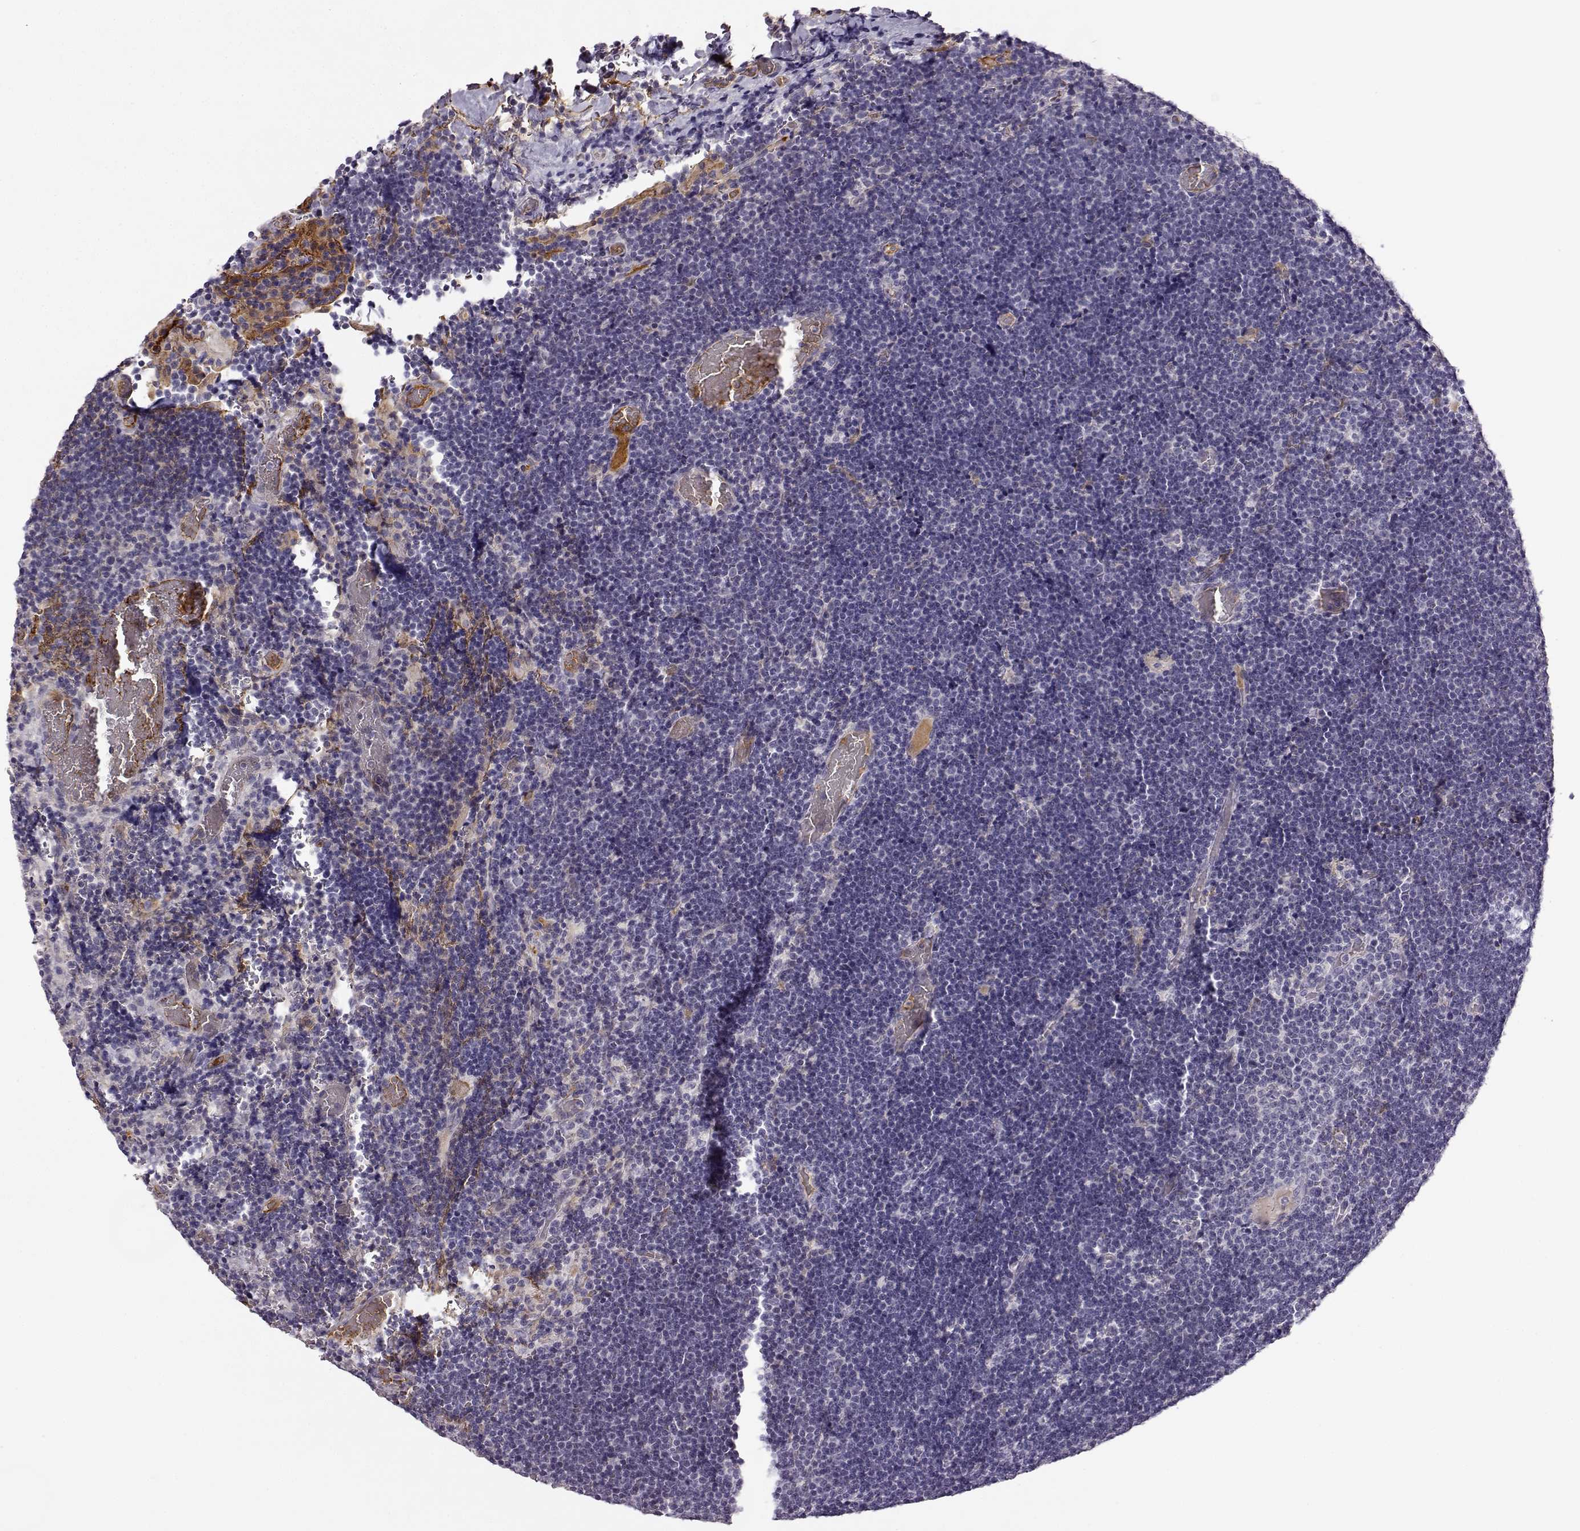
{"staining": {"intensity": "negative", "quantity": "none", "location": "none"}, "tissue": "lymphoma", "cell_type": "Tumor cells", "image_type": "cancer", "snomed": [{"axis": "morphology", "description": "Malignant lymphoma, non-Hodgkin's type, Low grade"}, {"axis": "topography", "description": "Brain"}], "caption": "A histopathology image of human low-grade malignant lymphoma, non-Hodgkin's type is negative for staining in tumor cells.", "gene": "TRIM69", "patient": {"sex": "female", "age": 66}}